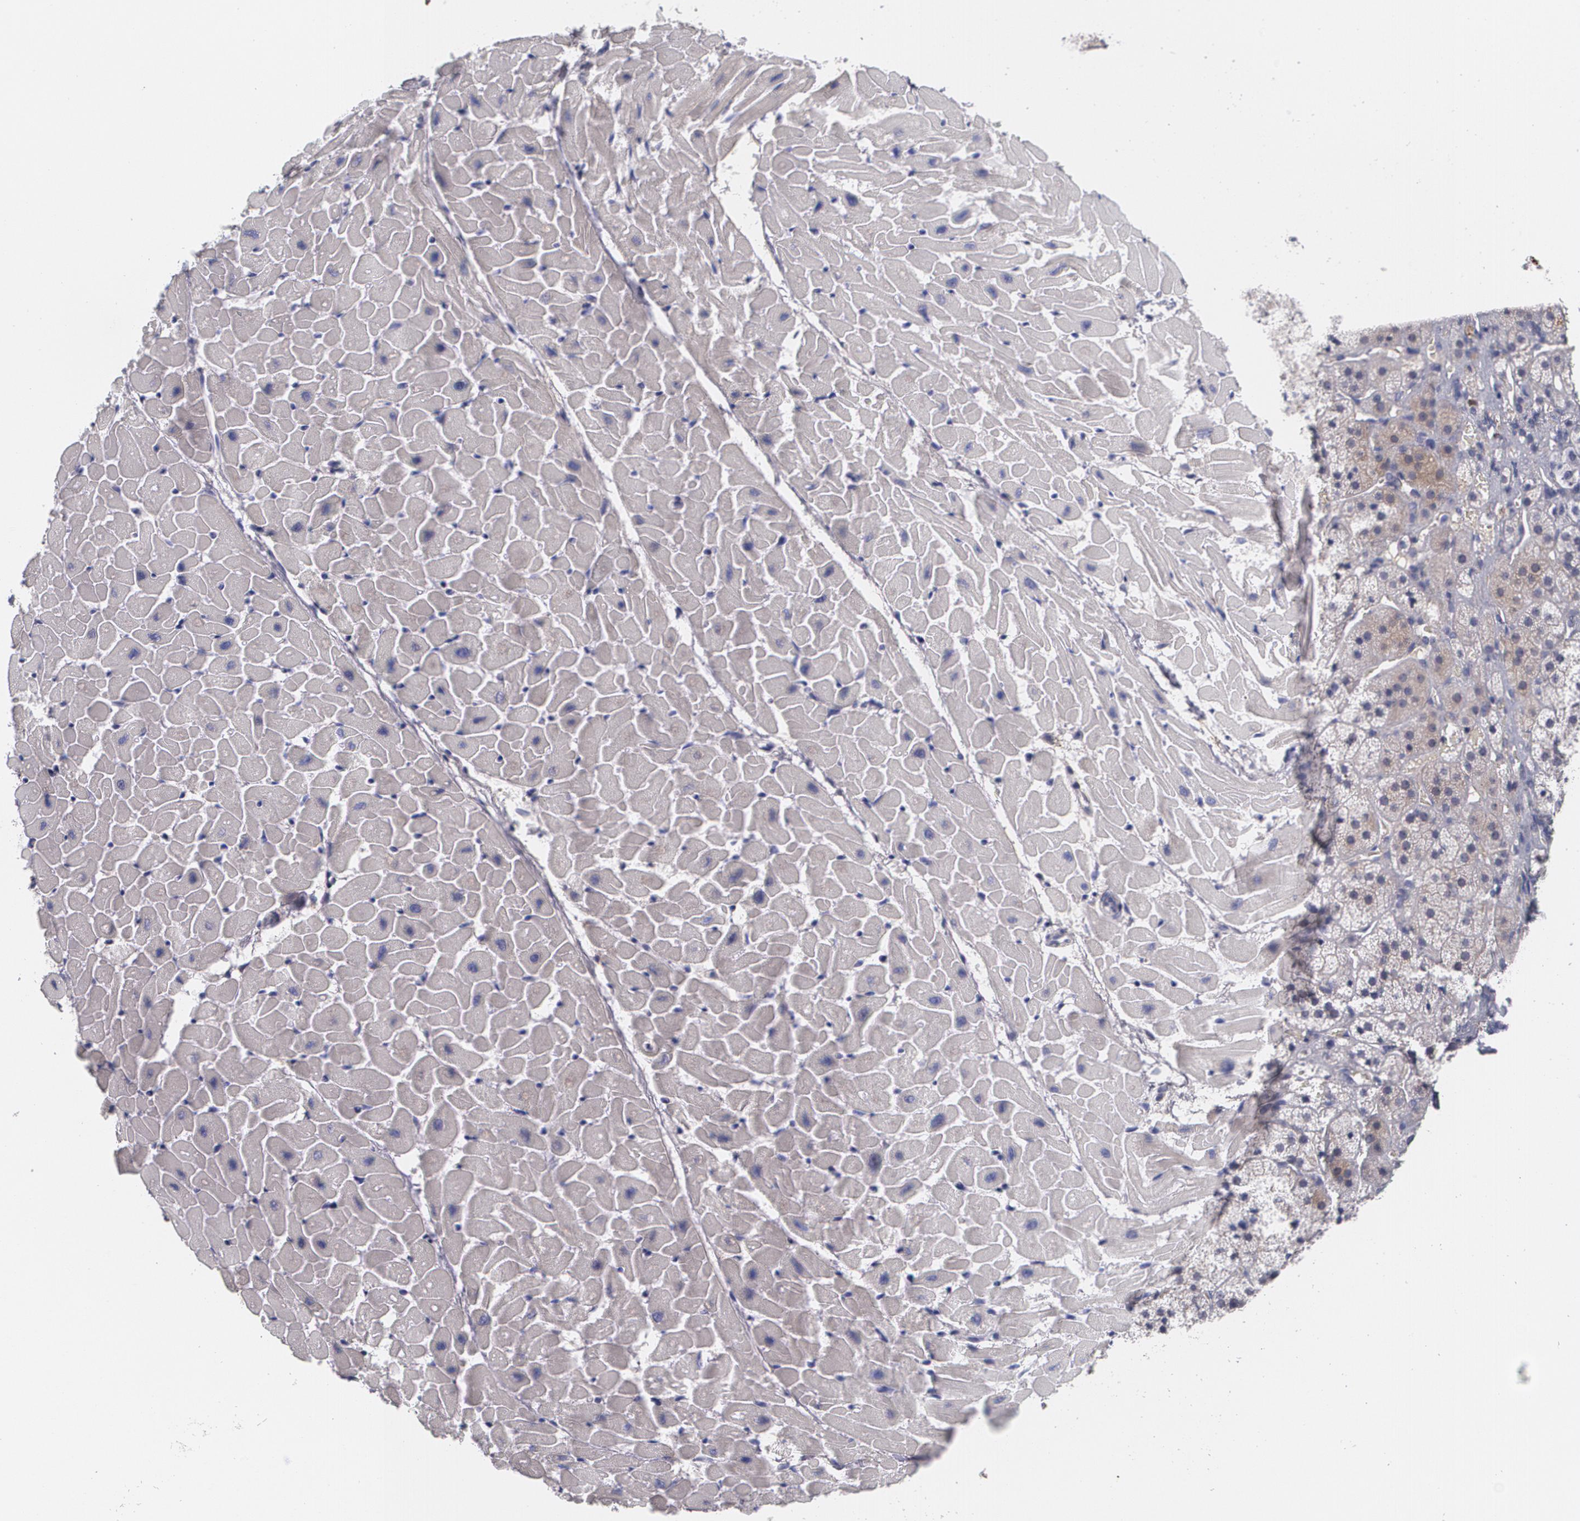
{"staining": {"intensity": "negative", "quantity": "none", "location": "none"}, "tissue": "heart muscle", "cell_type": "Cardiomyocytes", "image_type": "normal", "snomed": [{"axis": "morphology", "description": "Normal tissue, NOS"}, {"axis": "topography", "description": "Heart"}], "caption": "The micrograph displays no staining of cardiomyocytes in normal heart muscle.", "gene": "FBLN1", "patient": {"sex": "female", "age": 19}}